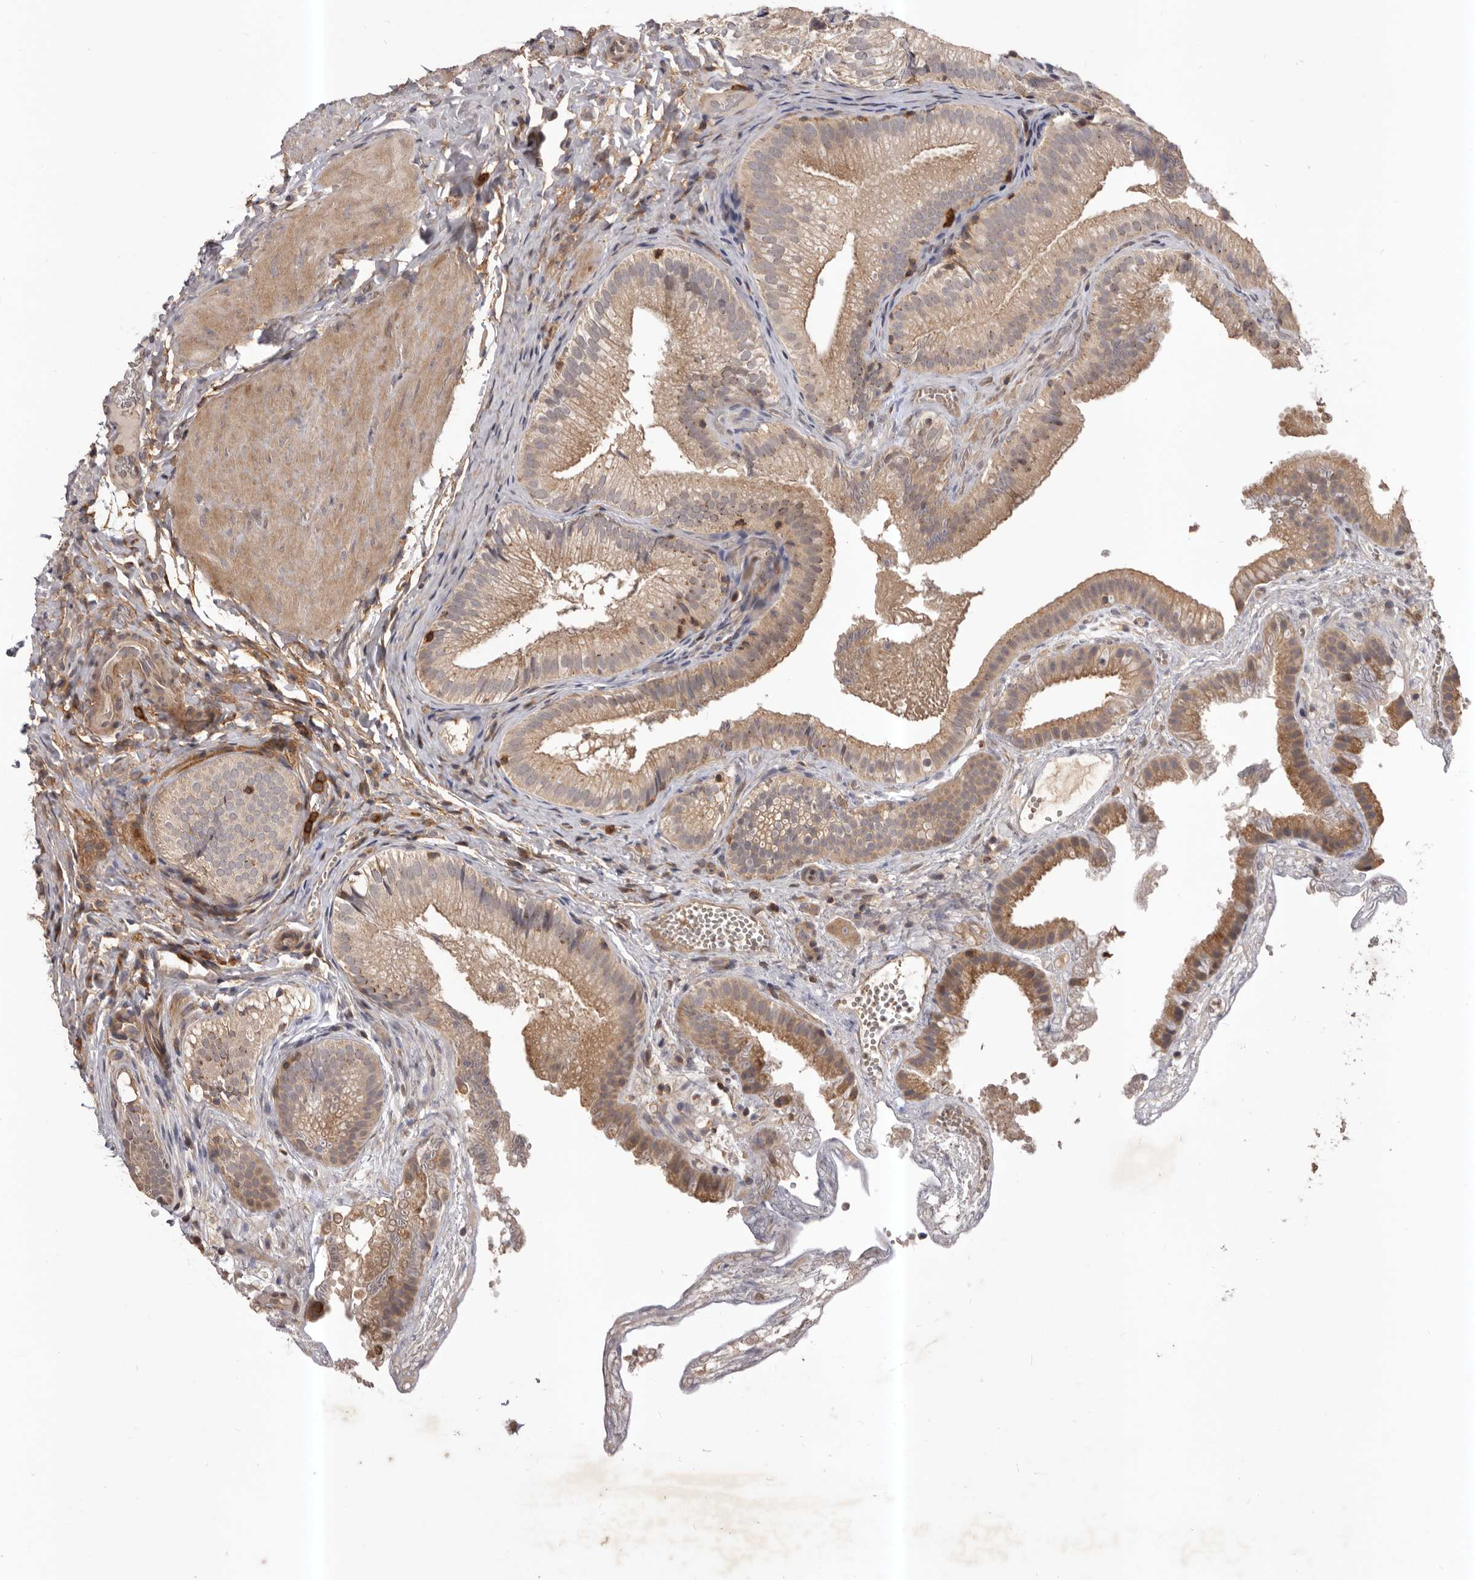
{"staining": {"intensity": "moderate", "quantity": ">75%", "location": "cytoplasmic/membranous"}, "tissue": "gallbladder", "cell_type": "Glandular cells", "image_type": "normal", "snomed": [{"axis": "morphology", "description": "Normal tissue, NOS"}, {"axis": "topography", "description": "Gallbladder"}], "caption": "Gallbladder stained with a protein marker displays moderate staining in glandular cells.", "gene": "GLIPR2", "patient": {"sex": "female", "age": 30}}